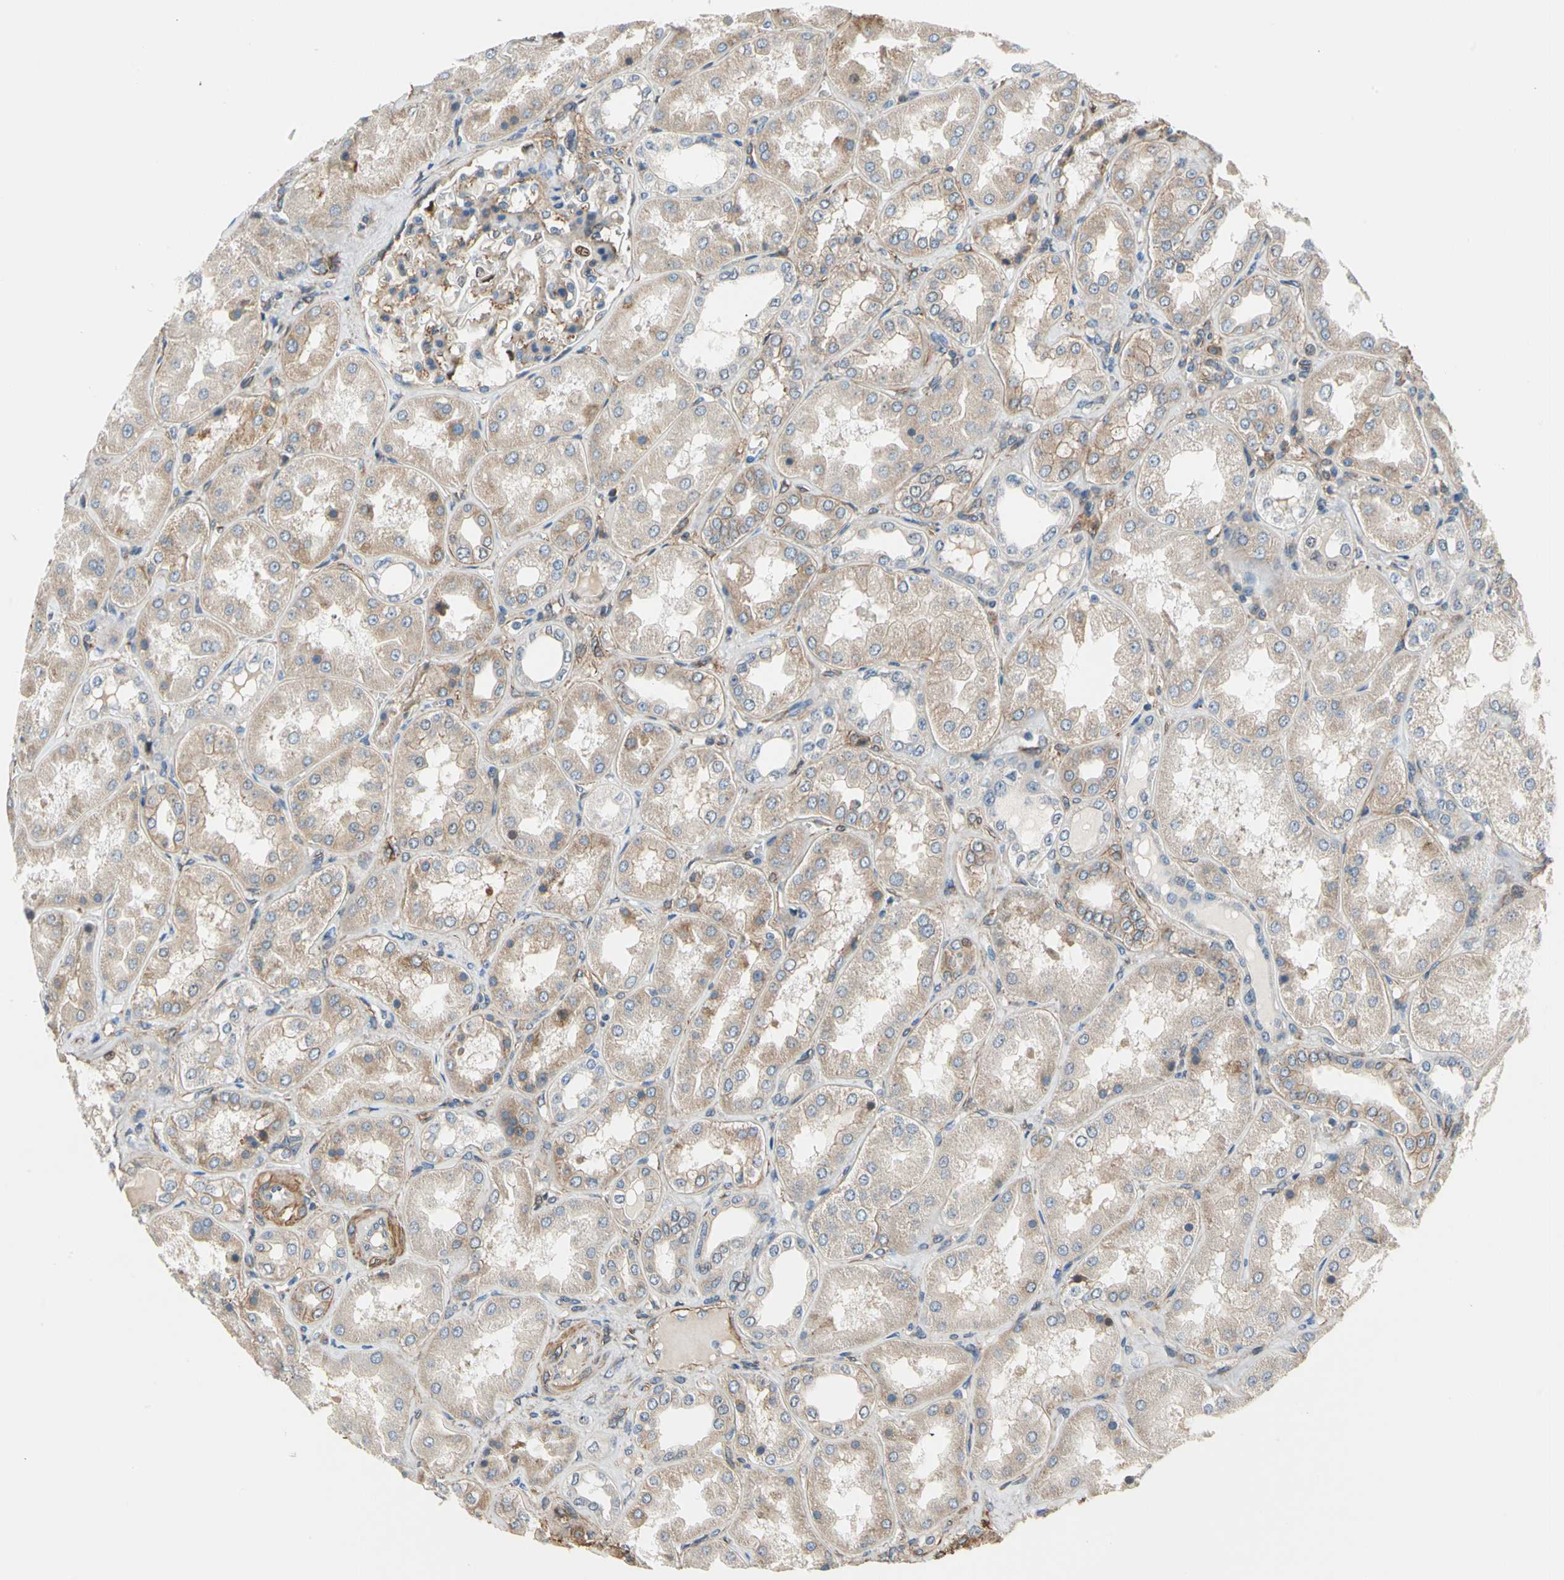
{"staining": {"intensity": "moderate", "quantity": "25%-75%", "location": "cytoplasmic/membranous"}, "tissue": "kidney", "cell_type": "Cells in glomeruli", "image_type": "normal", "snomed": [{"axis": "morphology", "description": "Normal tissue, NOS"}, {"axis": "topography", "description": "Kidney"}], "caption": "Kidney stained with immunohistochemistry shows moderate cytoplasmic/membranous staining in about 25%-75% of cells in glomeruli. The staining was performed using DAB (3,3'-diaminobenzidine) to visualize the protein expression in brown, while the nuclei were stained in blue with hematoxylin (Magnification: 20x).", "gene": "LIMK2", "patient": {"sex": "female", "age": 56}}